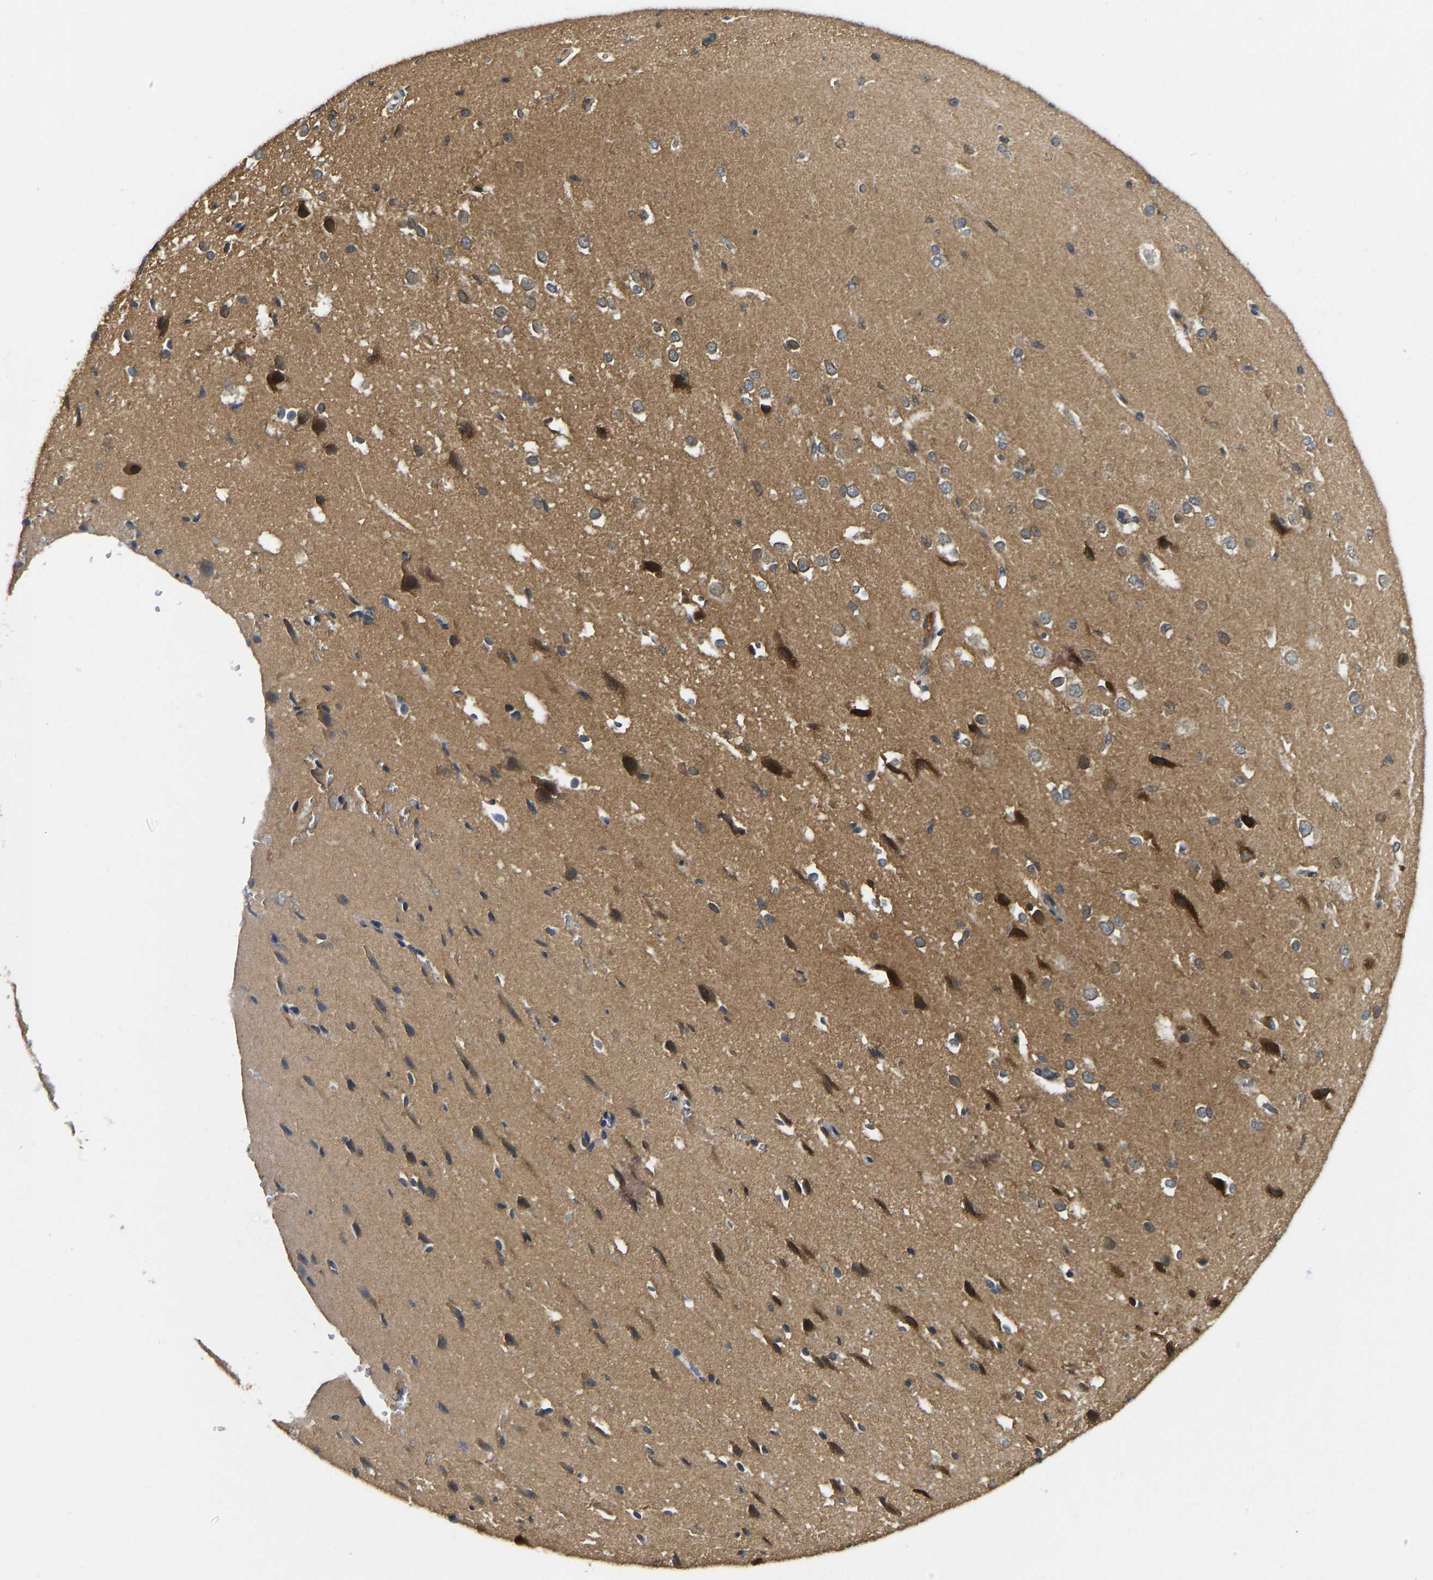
{"staining": {"intensity": "moderate", "quantity": "<25%", "location": "cytoplasmic/membranous"}, "tissue": "cerebral cortex", "cell_type": "Endothelial cells", "image_type": "normal", "snomed": [{"axis": "morphology", "description": "Normal tissue, NOS"}, {"axis": "morphology", "description": "Developmental malformation"}, {"axis": "topography", "description": "Cerebral cortex"}], "caption": "Immunohistochemistry (IHC) of unremarkable cerebral cortex shows low levels of moderate cytoplasmic/membranous staining in about <25% of endothelial cells.", "gene": "NDRG3", "patient": {"sex": "female", "age": 30}}